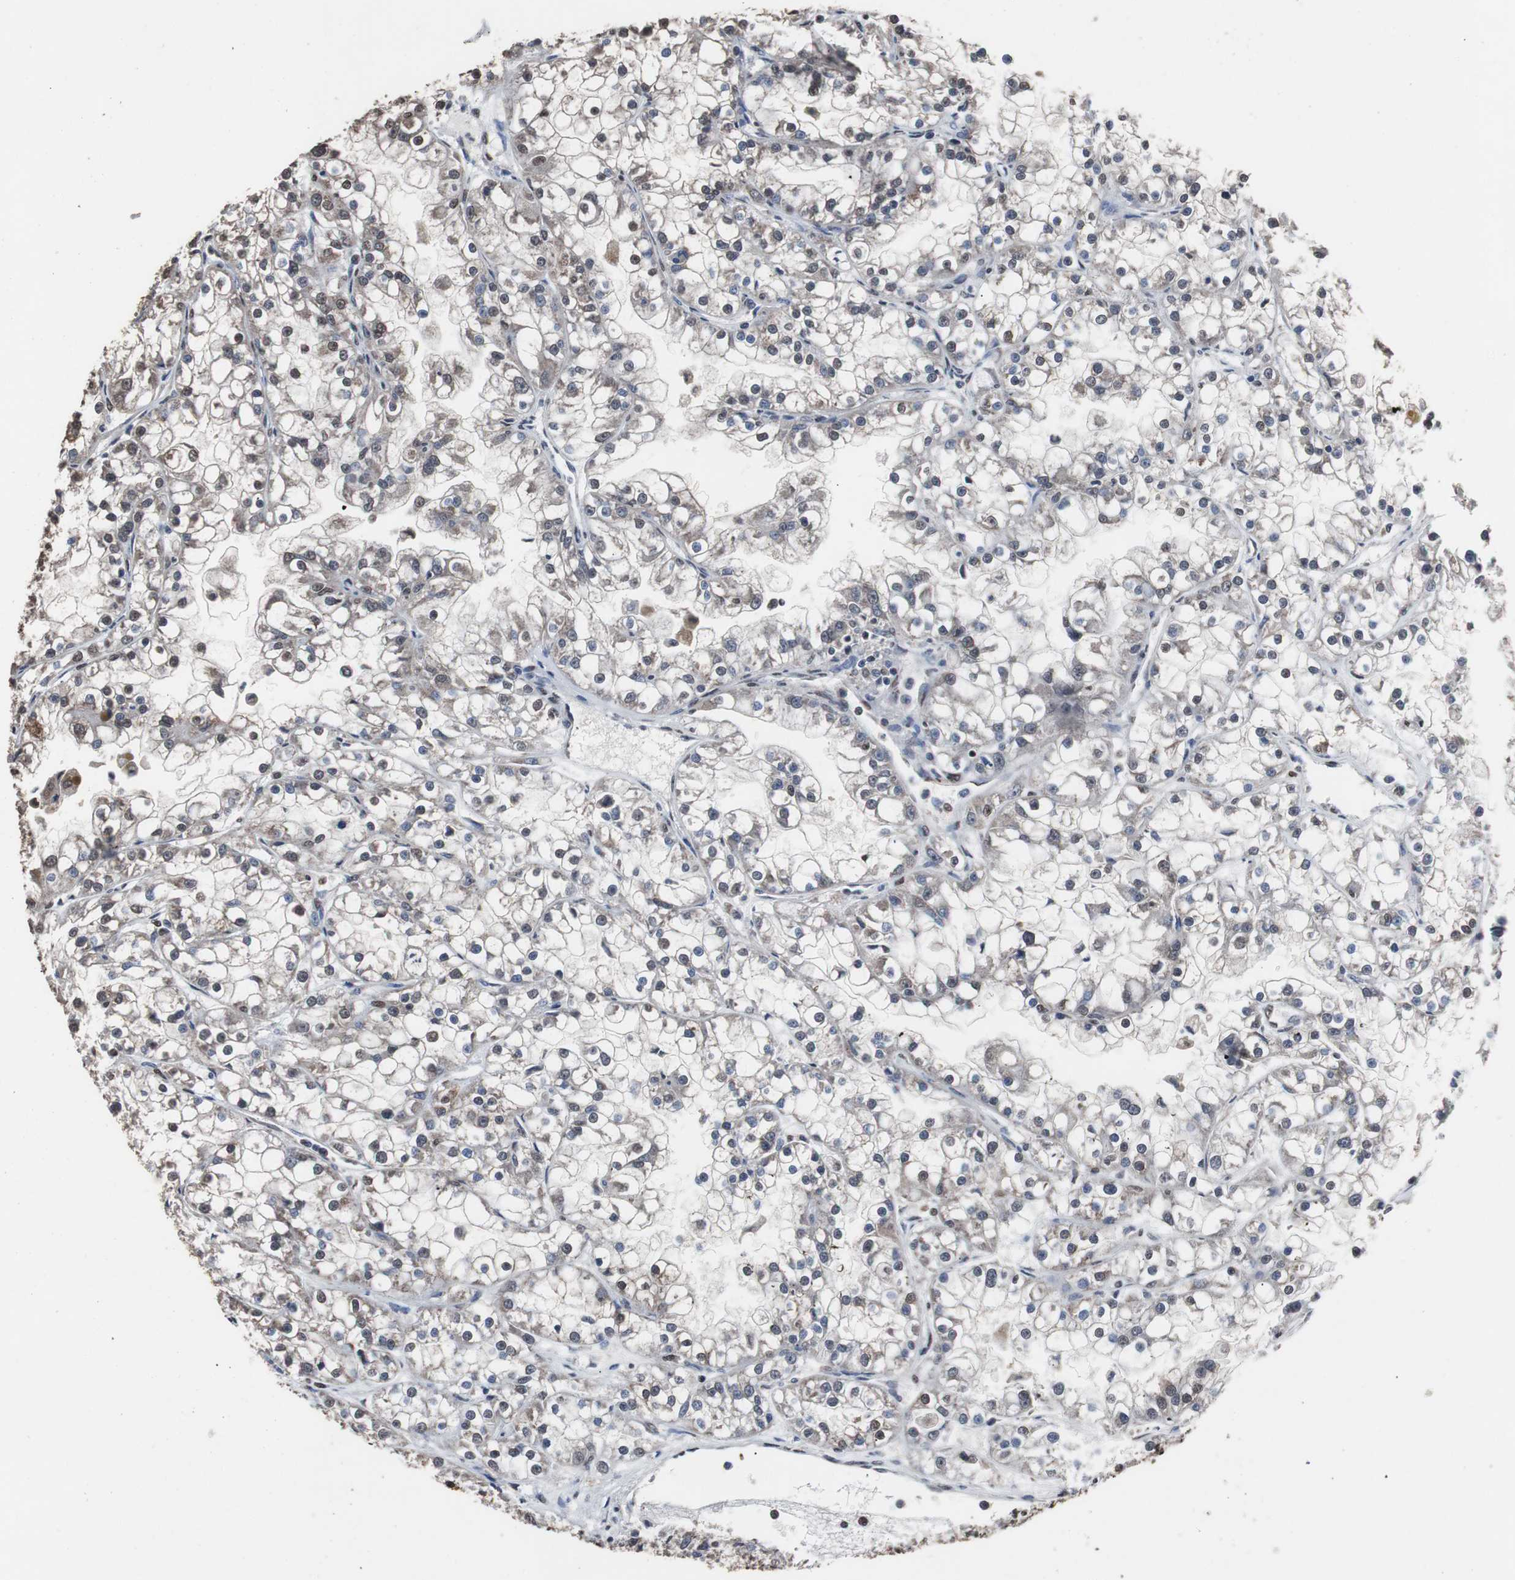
{"staining": {"intensity": "weak", "quantity": "25%-75%", "location": "nuclear"}, "tissue": "renal cancer", "cell_type": "Tumor cells", "image_type": "cancer", "snomed": [{"axis": "morphology", "description": "Adenocarcinoma, NOS"}, {"axis": "topography", "description": "Kidney"}], "caption": "Renal cancer stained for a protein (brown) shows weak nuclear positive staining in about 25%-75% of tumor cells.", "gene": "MED27", "patient": {"sex": "female", "age": 52}}